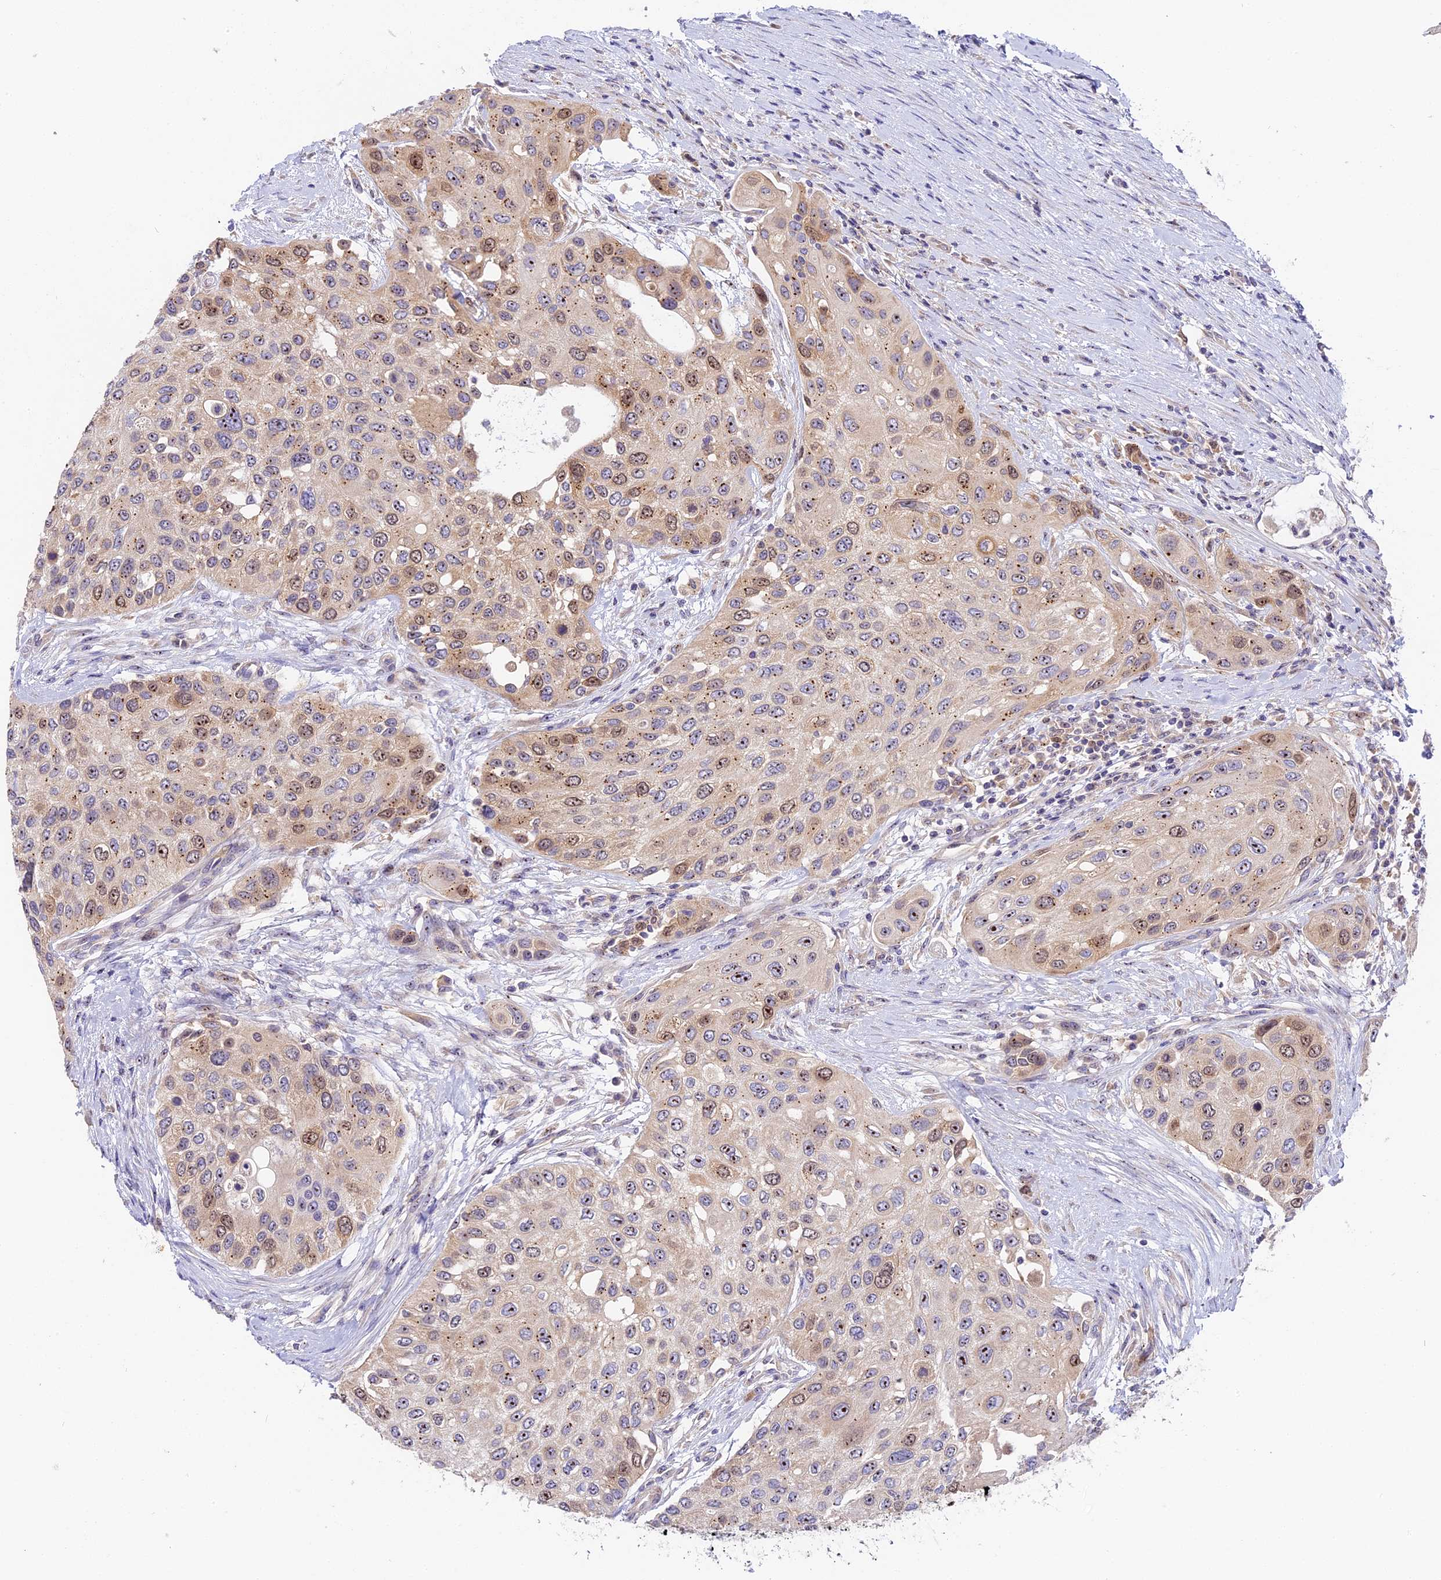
{"staining": {"intensity": "moderate", "quantity": "25%-75%", "location": "nuclear"}, "tissue": "urothelial cancer", "cell_type": "Tumor cells", "image_type": "cancer", "snomed": [{"axis": "morphology", "description": "Normal tissue, NOS"}, {"axis": "morphology", "description": "Urothelial carcinoma, High grade"}, {"axis": "topography", "description": "Vascular tissue"}, {"axis": "topography", "description": "Urinary bladder"}], "caption": "Protein analysis of urothelial carcinoma (high-grade) tissue shows moderate nuclear positivity in about 25%-75% of tumor cells.", "gene": "RAD51", "patient": {"sex": "female", "age": 56}}